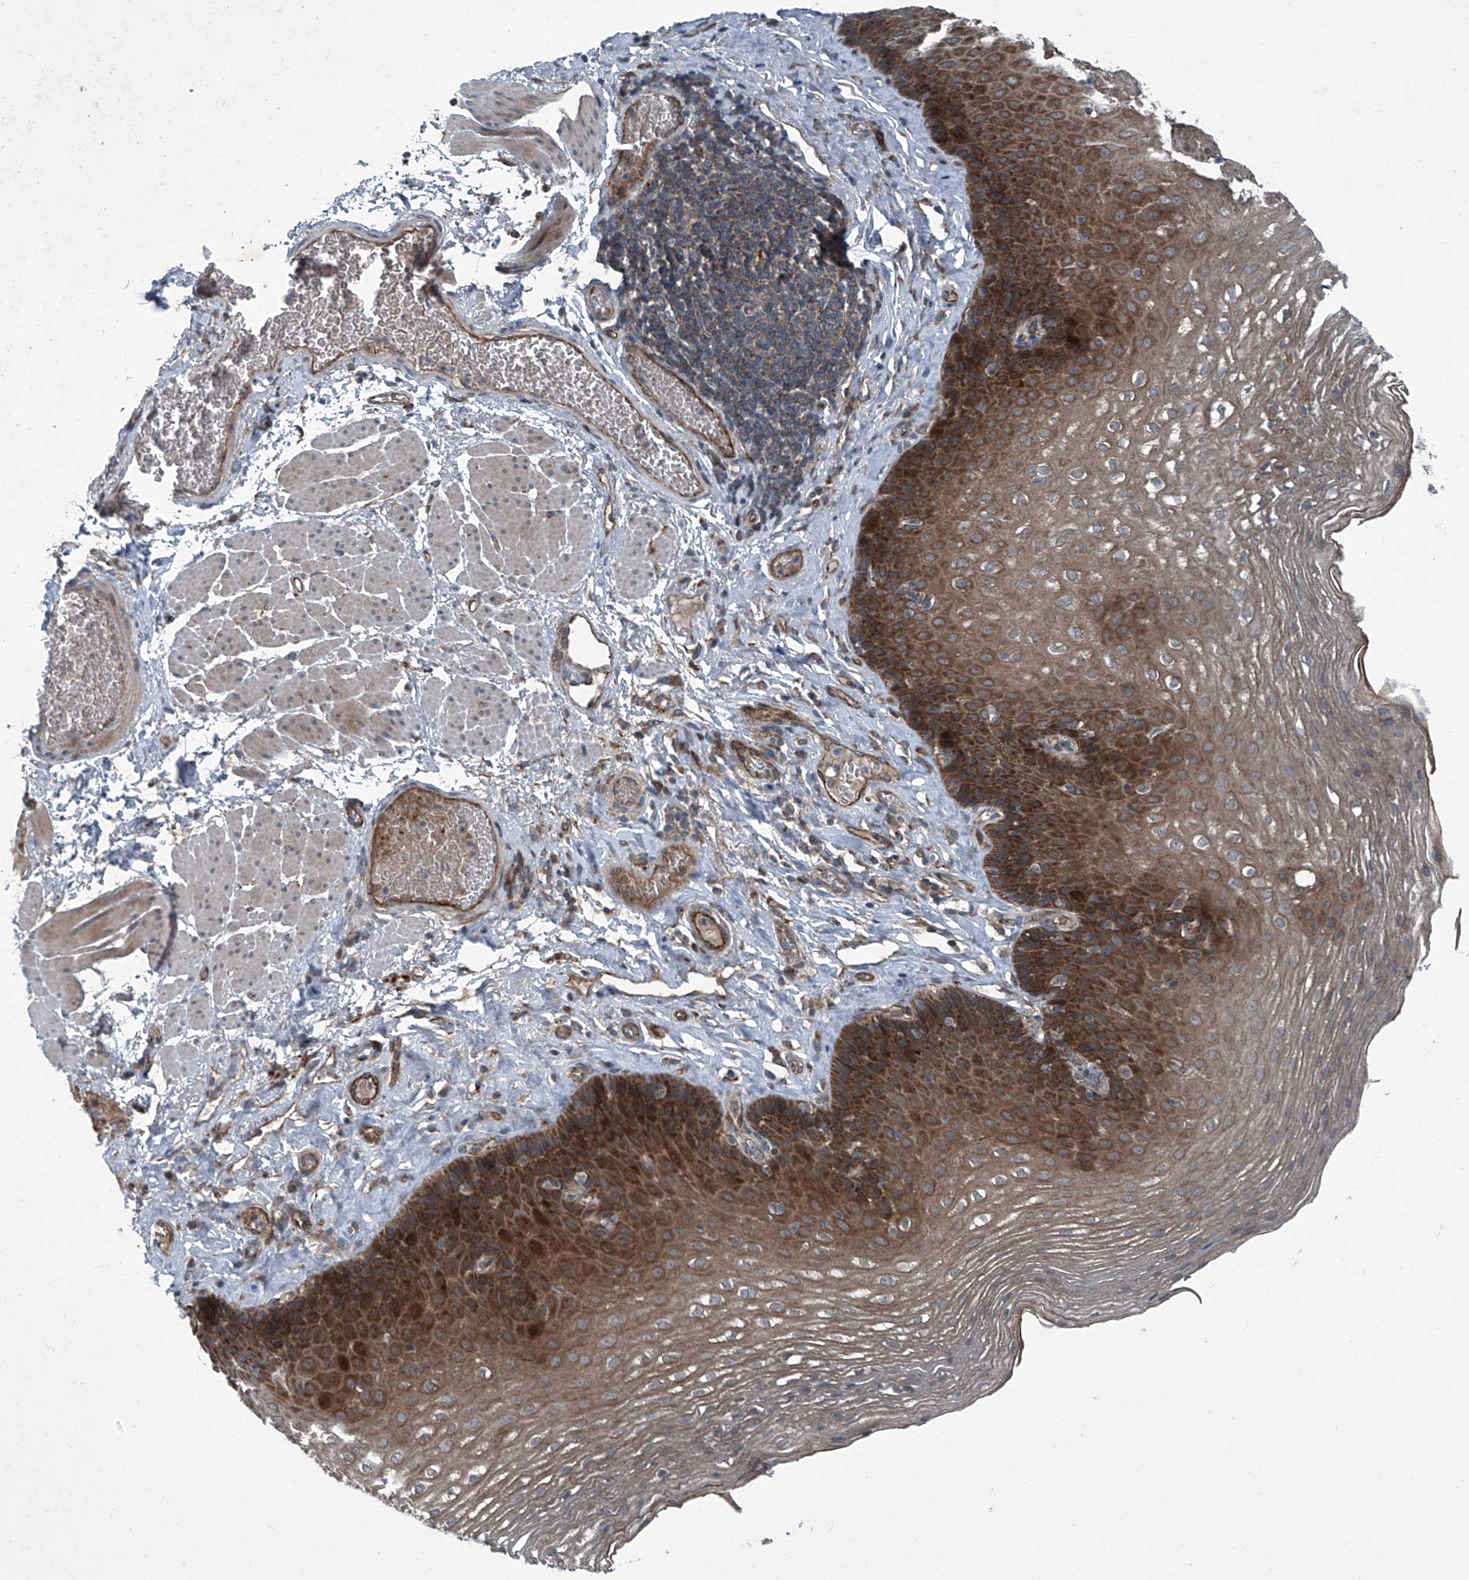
{"staining": {"intensity": "strong", "quantity": "25%-75%", "location": "cytoplasmic/membranous"}, "tissue": "esophagus", "cell_type": "Squamous epithelial cells", "image_type": "normal", "snomed": [{"axis": "morphology", "description": "Normal tissue, NOS"}, {"axis": "topography", "description": "Esophagus"}], "caption": "IHC micrograph of unremarkable human esophagus stained for a protein (brown), which displays high levels of strong cytoplasmic/membranous staining in about 25%-75% of squamous epithelial cells.", "gene": "SENP2", "patient": {"sex": "female", "age": 66}}